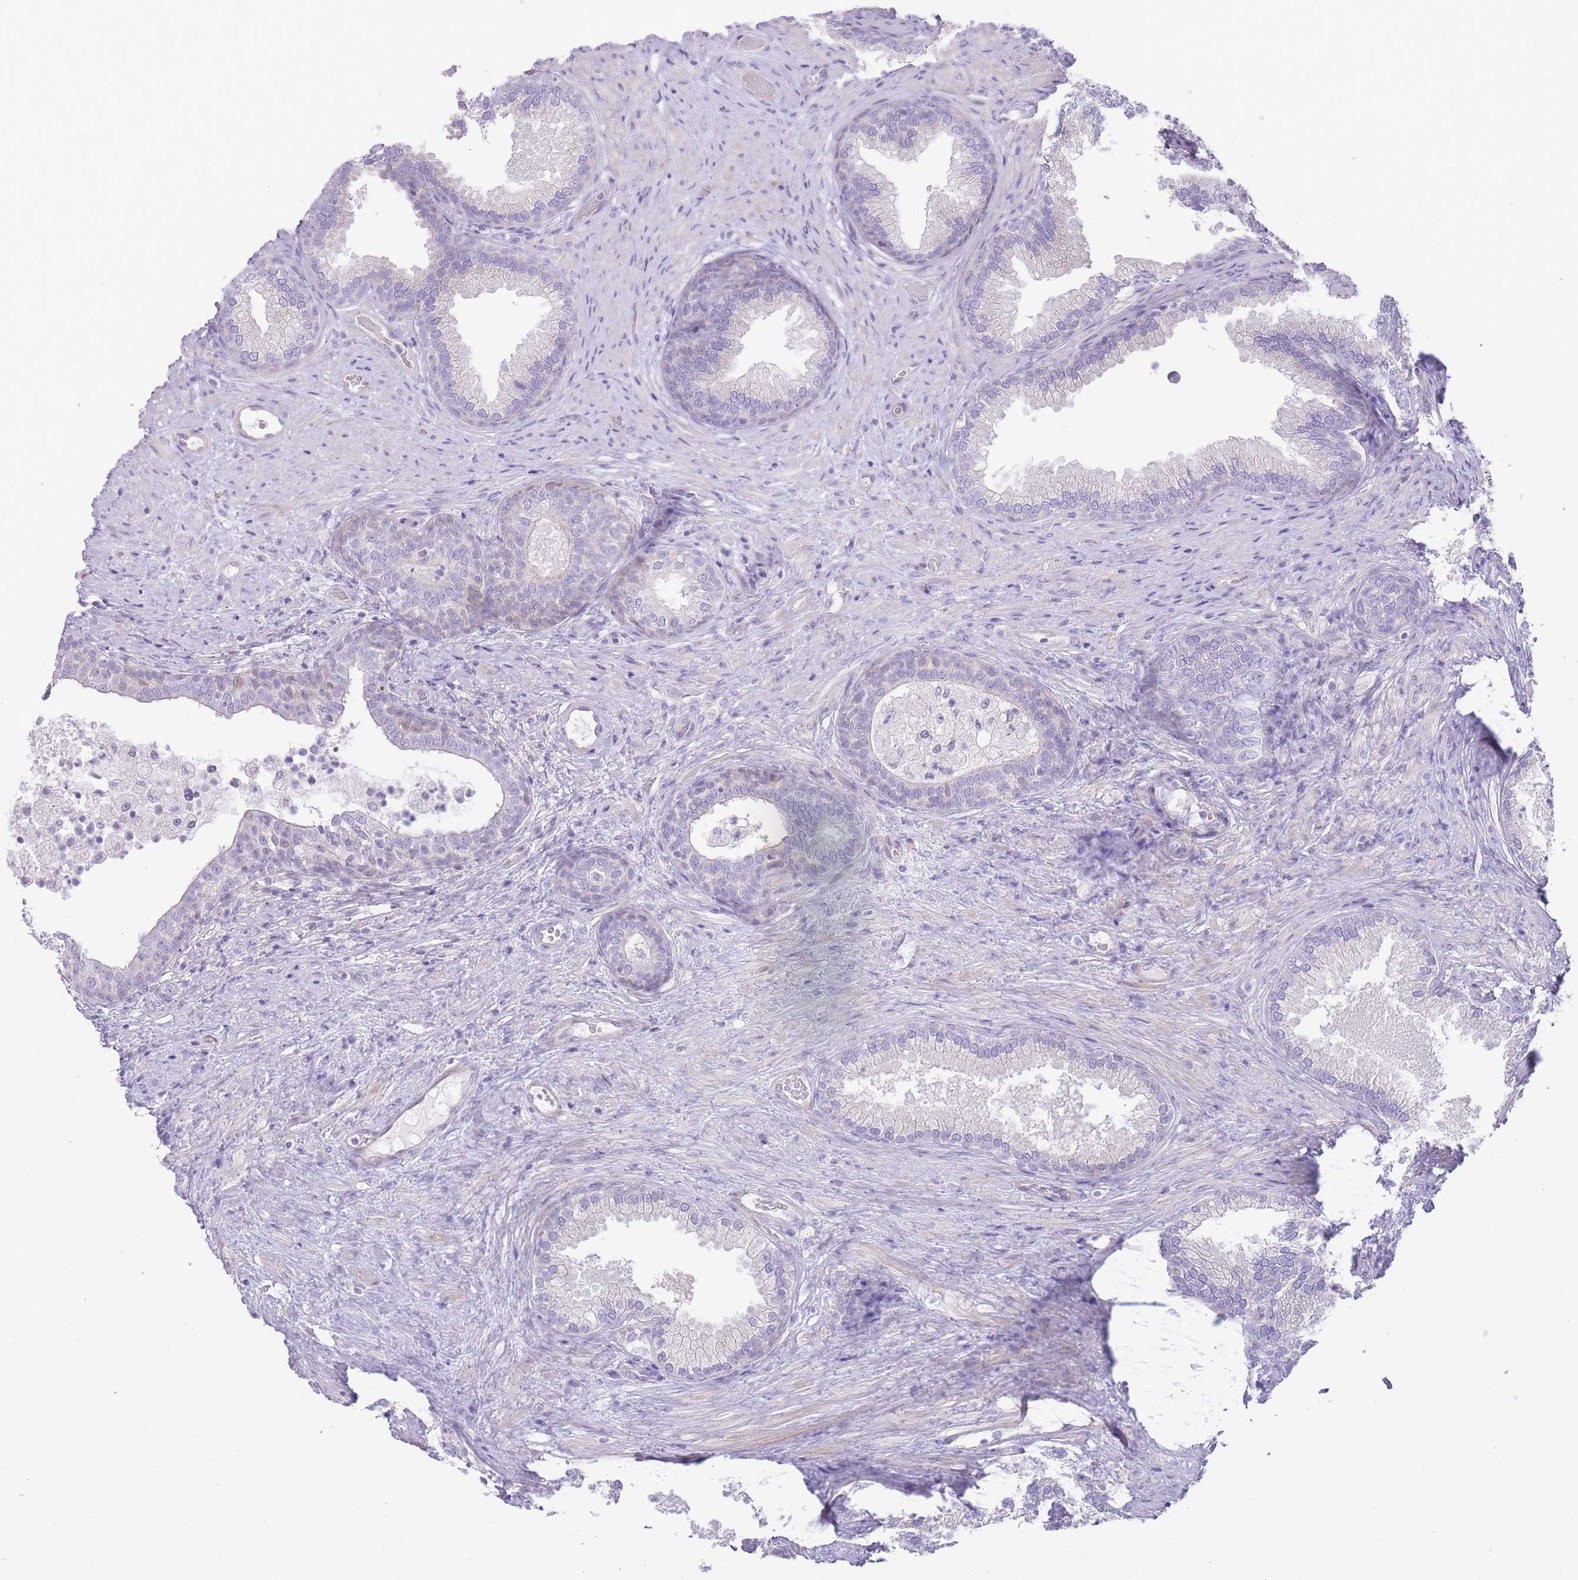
{"staining": {"intensity": "weak", "quantity": "<25%", "location": "cytoplasmic/membranous"}, "tissue": "prostate", "cell_type": "Glandular cells", "image_type": "normal", "snomed": [{"axis": "morphology", "description": "Normal tissue, NOS"}, {"axis": "topography", "description": "Prostate"}], "caption": "The histopathology image exhibits no significant staining in glandular cells of prostate. (DAB immunohistochemistry (IHC), high magnification).", "gene": "IMPG1", "patient": {"sex": "male", "age": 76}}